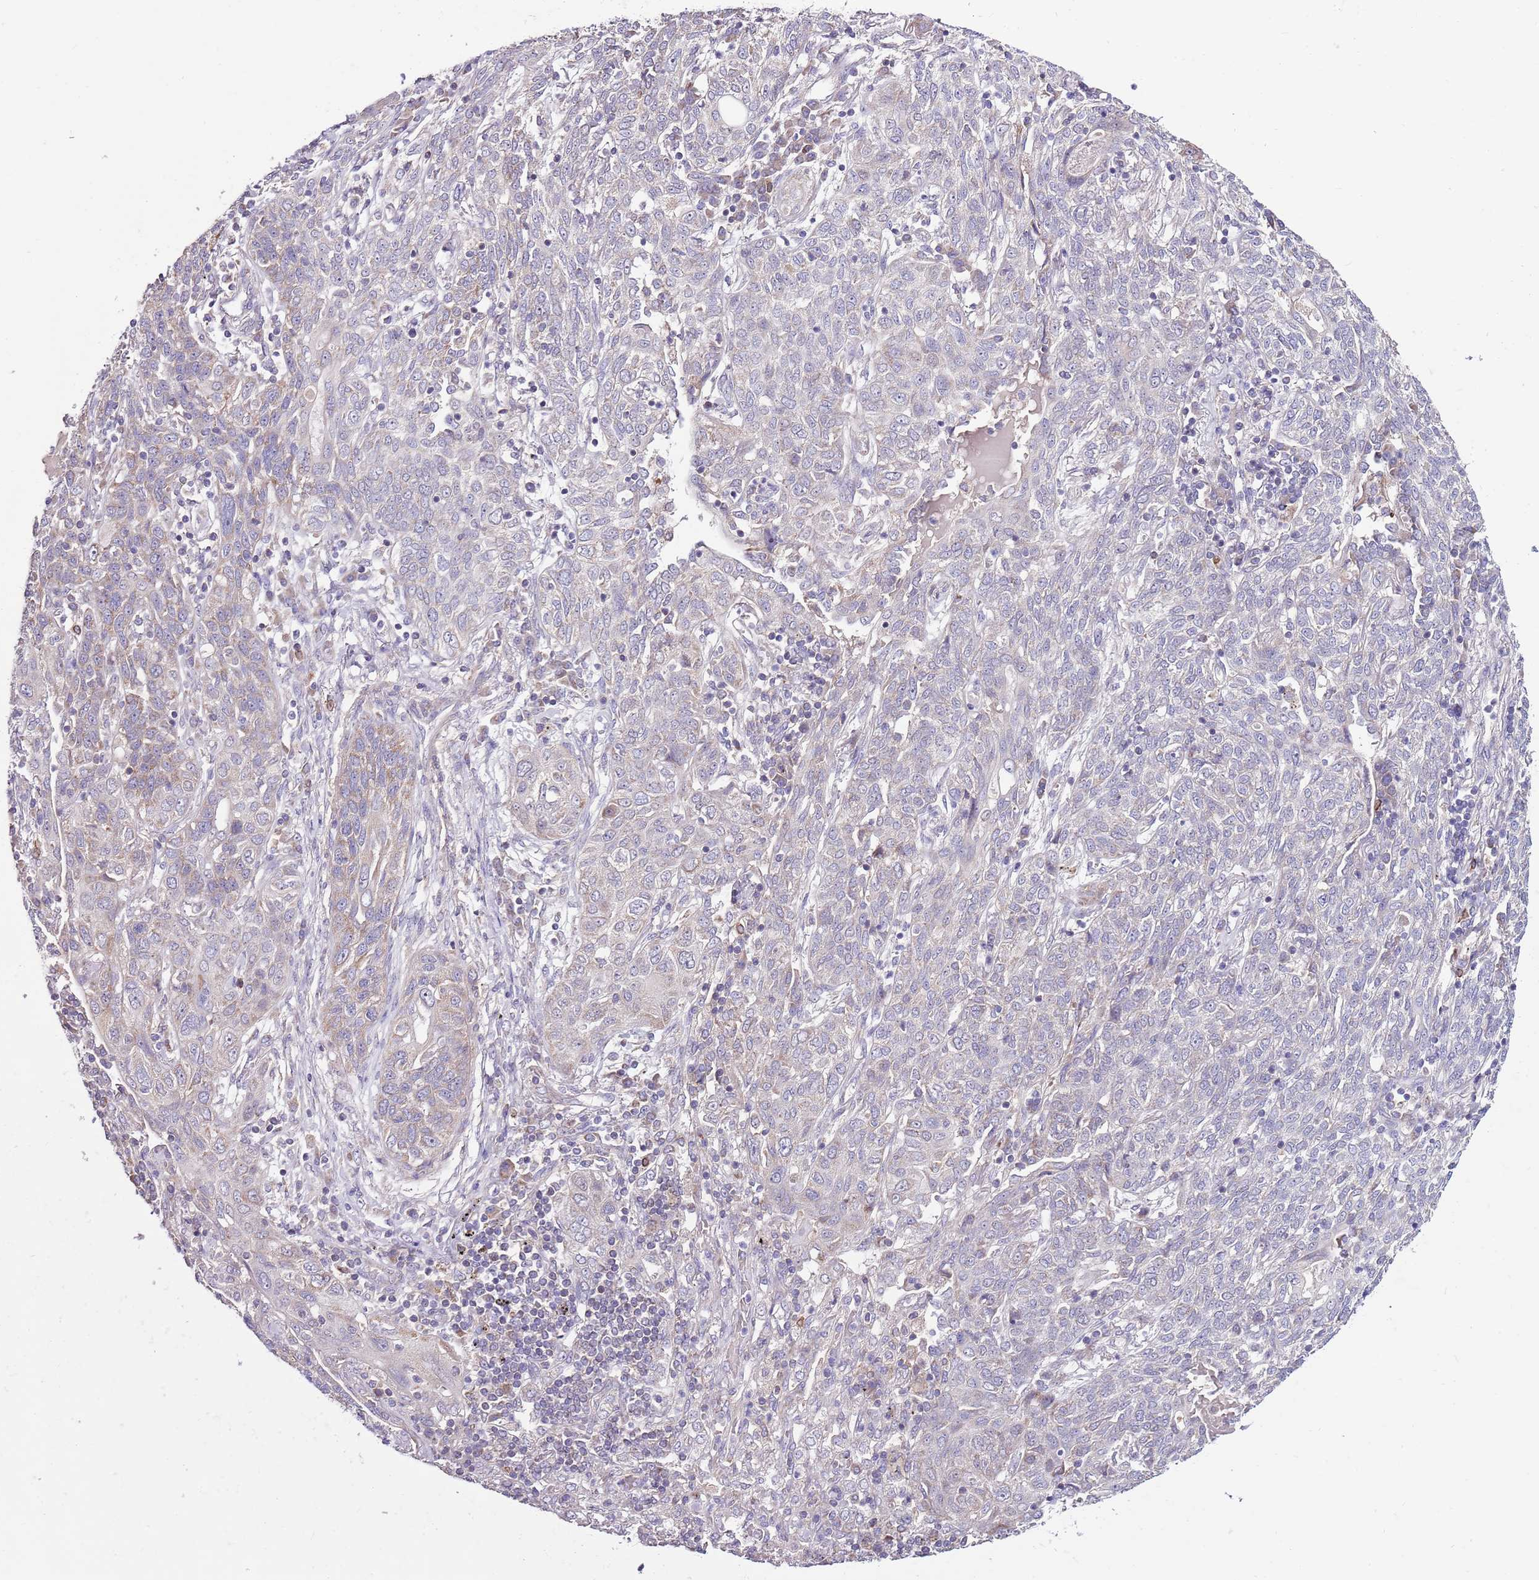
{"staining": {"intensity": "weak", "quantity": "<25%", "location": "cytoplasmic/membranous"}, "tissue": "lung cancer", "cell_type": "Tumor cells", "image_type": "cancer", "snomed": [{"axis": "morphology", "description": "Squamous cell carcinoma, NOS"}, {"axis": "topography", "description": "Lung"}], "caption": "This is a micrograph of immunohistochemistry staining of lung cancer, which shows no positivity in tumor cells. (DAB immunohistochemistry (IHC) visualized using brightfield microscopy, high magnification).", "gene": "SMG1", "patient": {"sex": "female", "age": 70}}